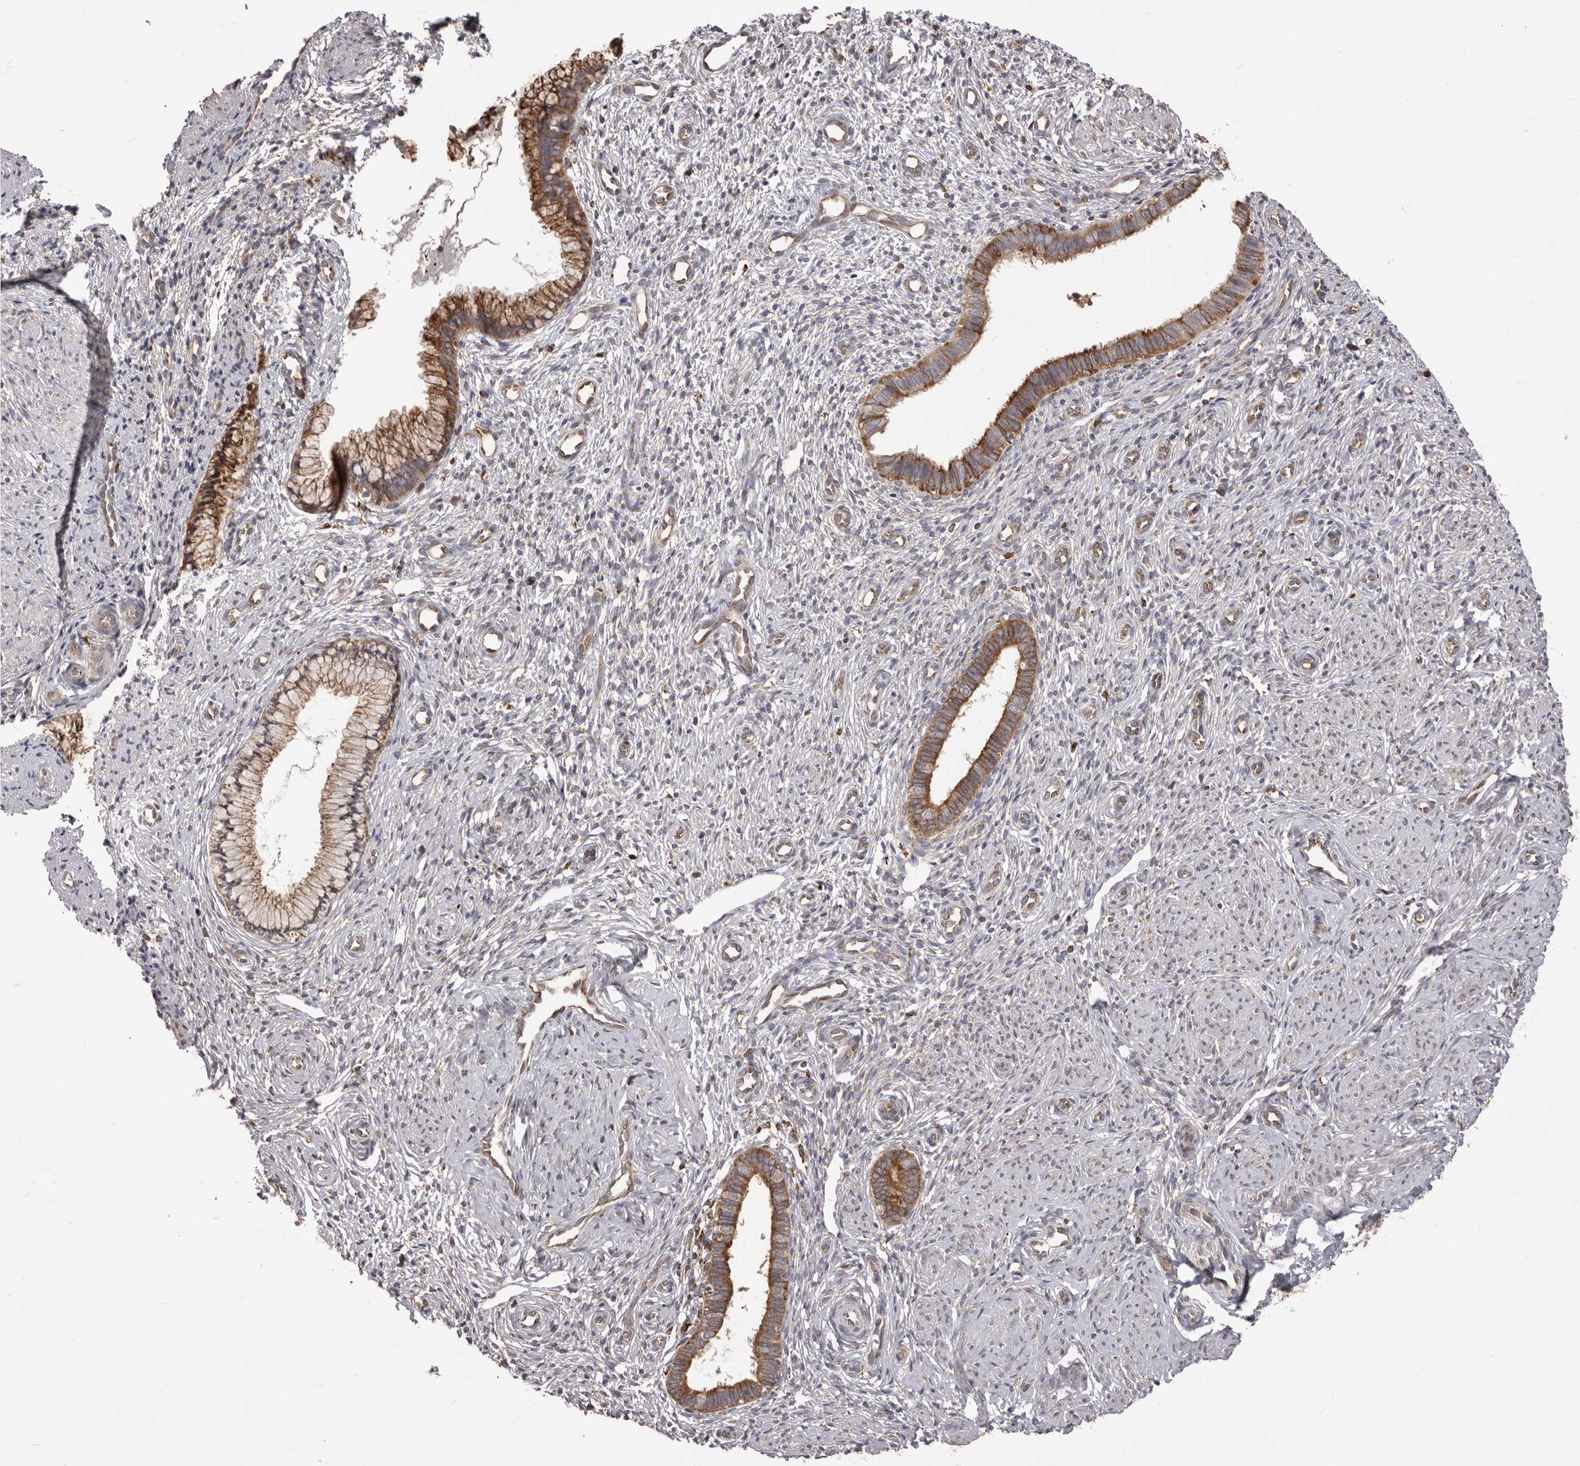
{"staining": {"intensity": "moderate", "quantity": ">75%", "location": "cytoplasmic/membranous"}, "tissue": "cervix", "cell_type": "Glandular cells", "image_type": "normal", "snomed": [{"axis": "morphology", "description": "Normal tissue, NOS"}, {"axis": "topography", "description": "Cervix"}], "caption": "Cervix stained for a protein (brown) displays moderate cytoplasmic/membranous positive positivity in about >75% of glandular cells.", "gene": "QRSL1", "patient": {"sex": "female", "age": 27}}